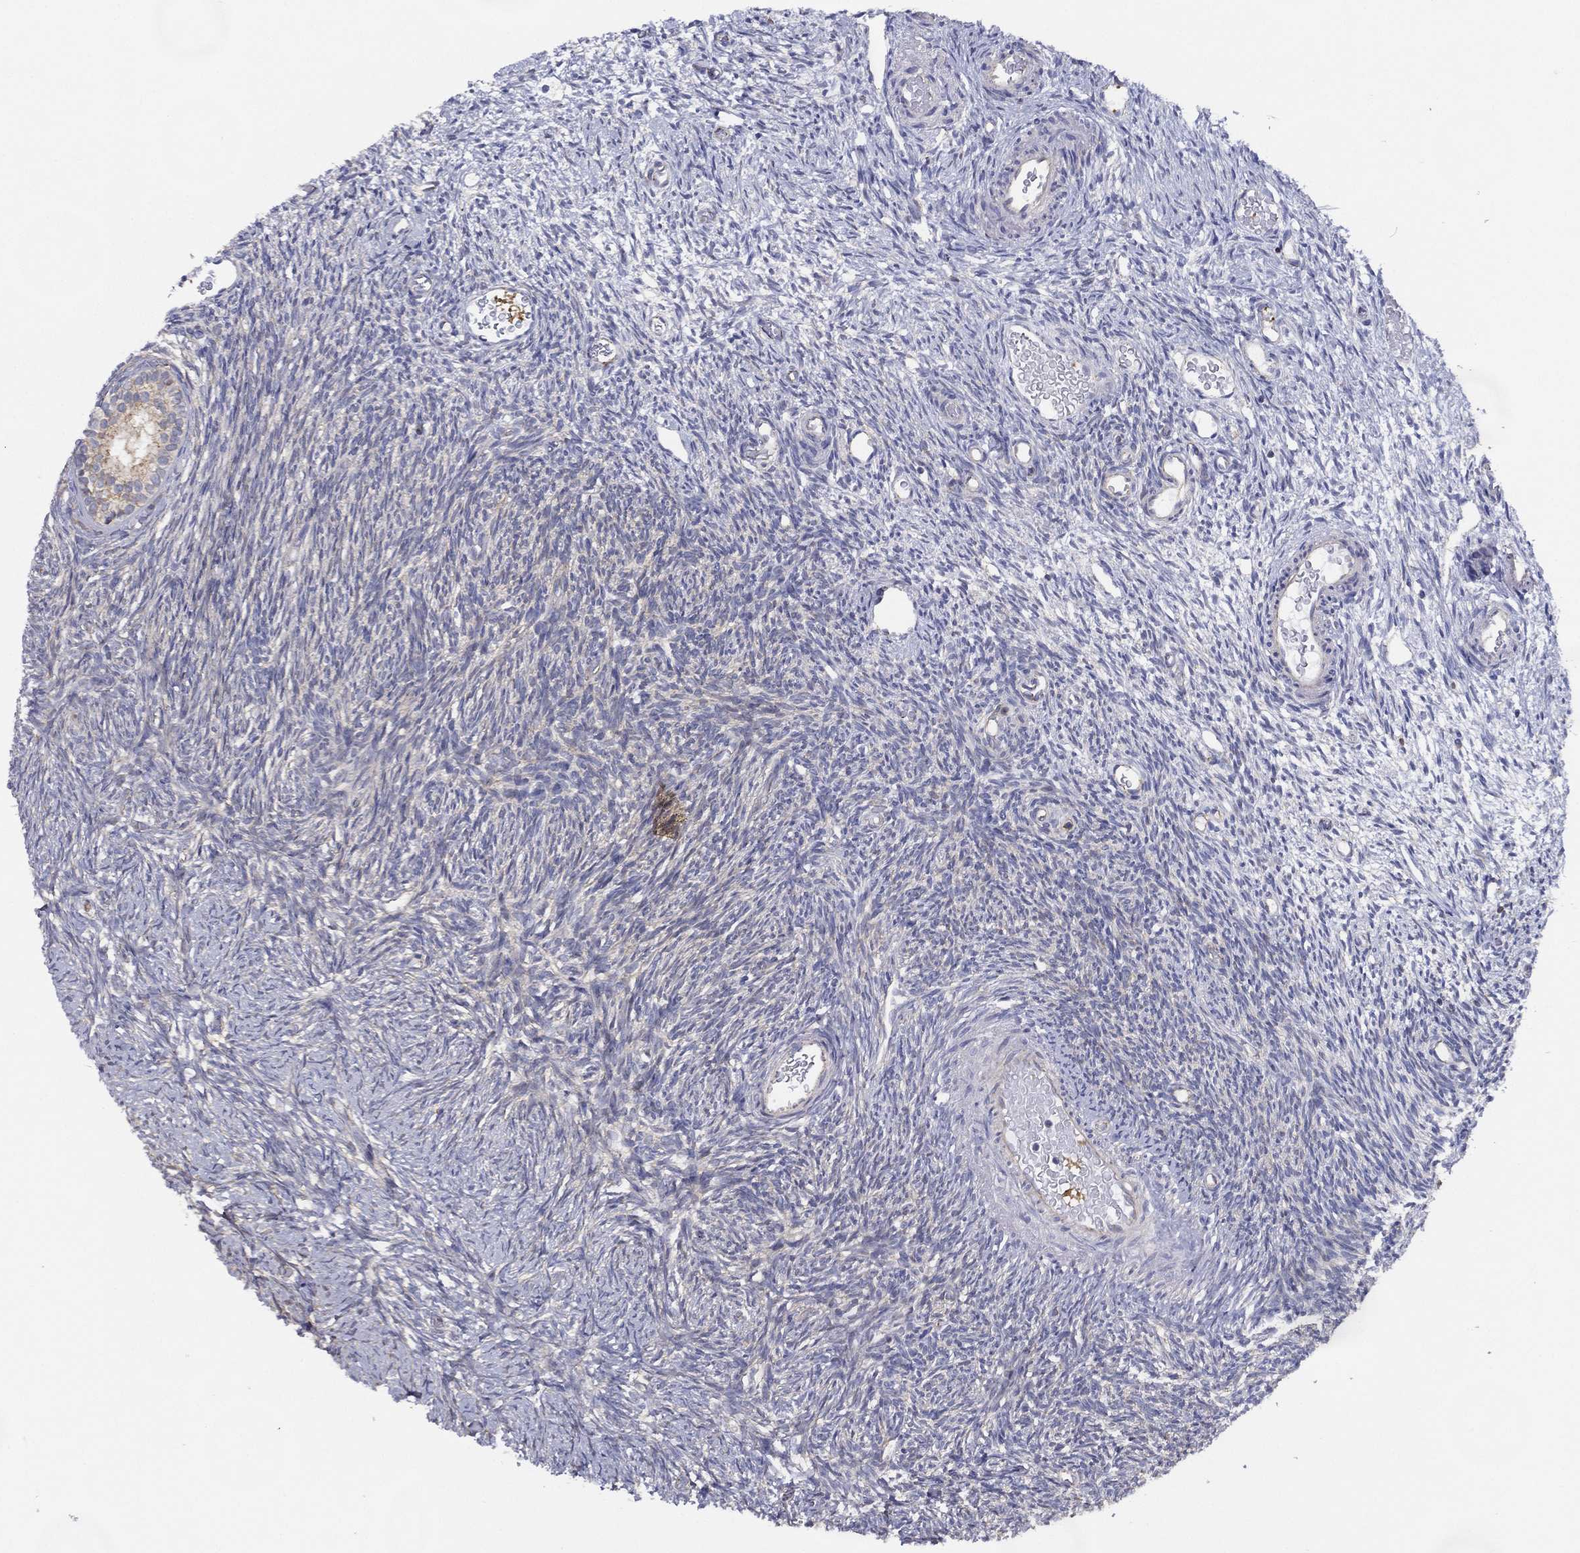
{"staining": {"intensity": "negative", "quantity": "none", "location": "none"}, "tissue": "ovary", "cell_type": "Follicle cells", "image_type": "normal", "snomed": [{"axis": "morphology", "description": "Normal tissue, NOS"}, {"axis": "topography", "description": "Ovary"}], "caption": "Image shows no protein expression in follicle cells of normal ovary. (Brightfield microscopy of DAB (3,3'-diaminobenzidine) IHC at high magnification).", "gene": "ZNF223", "patient": {"sex": "female", "age": 39}}